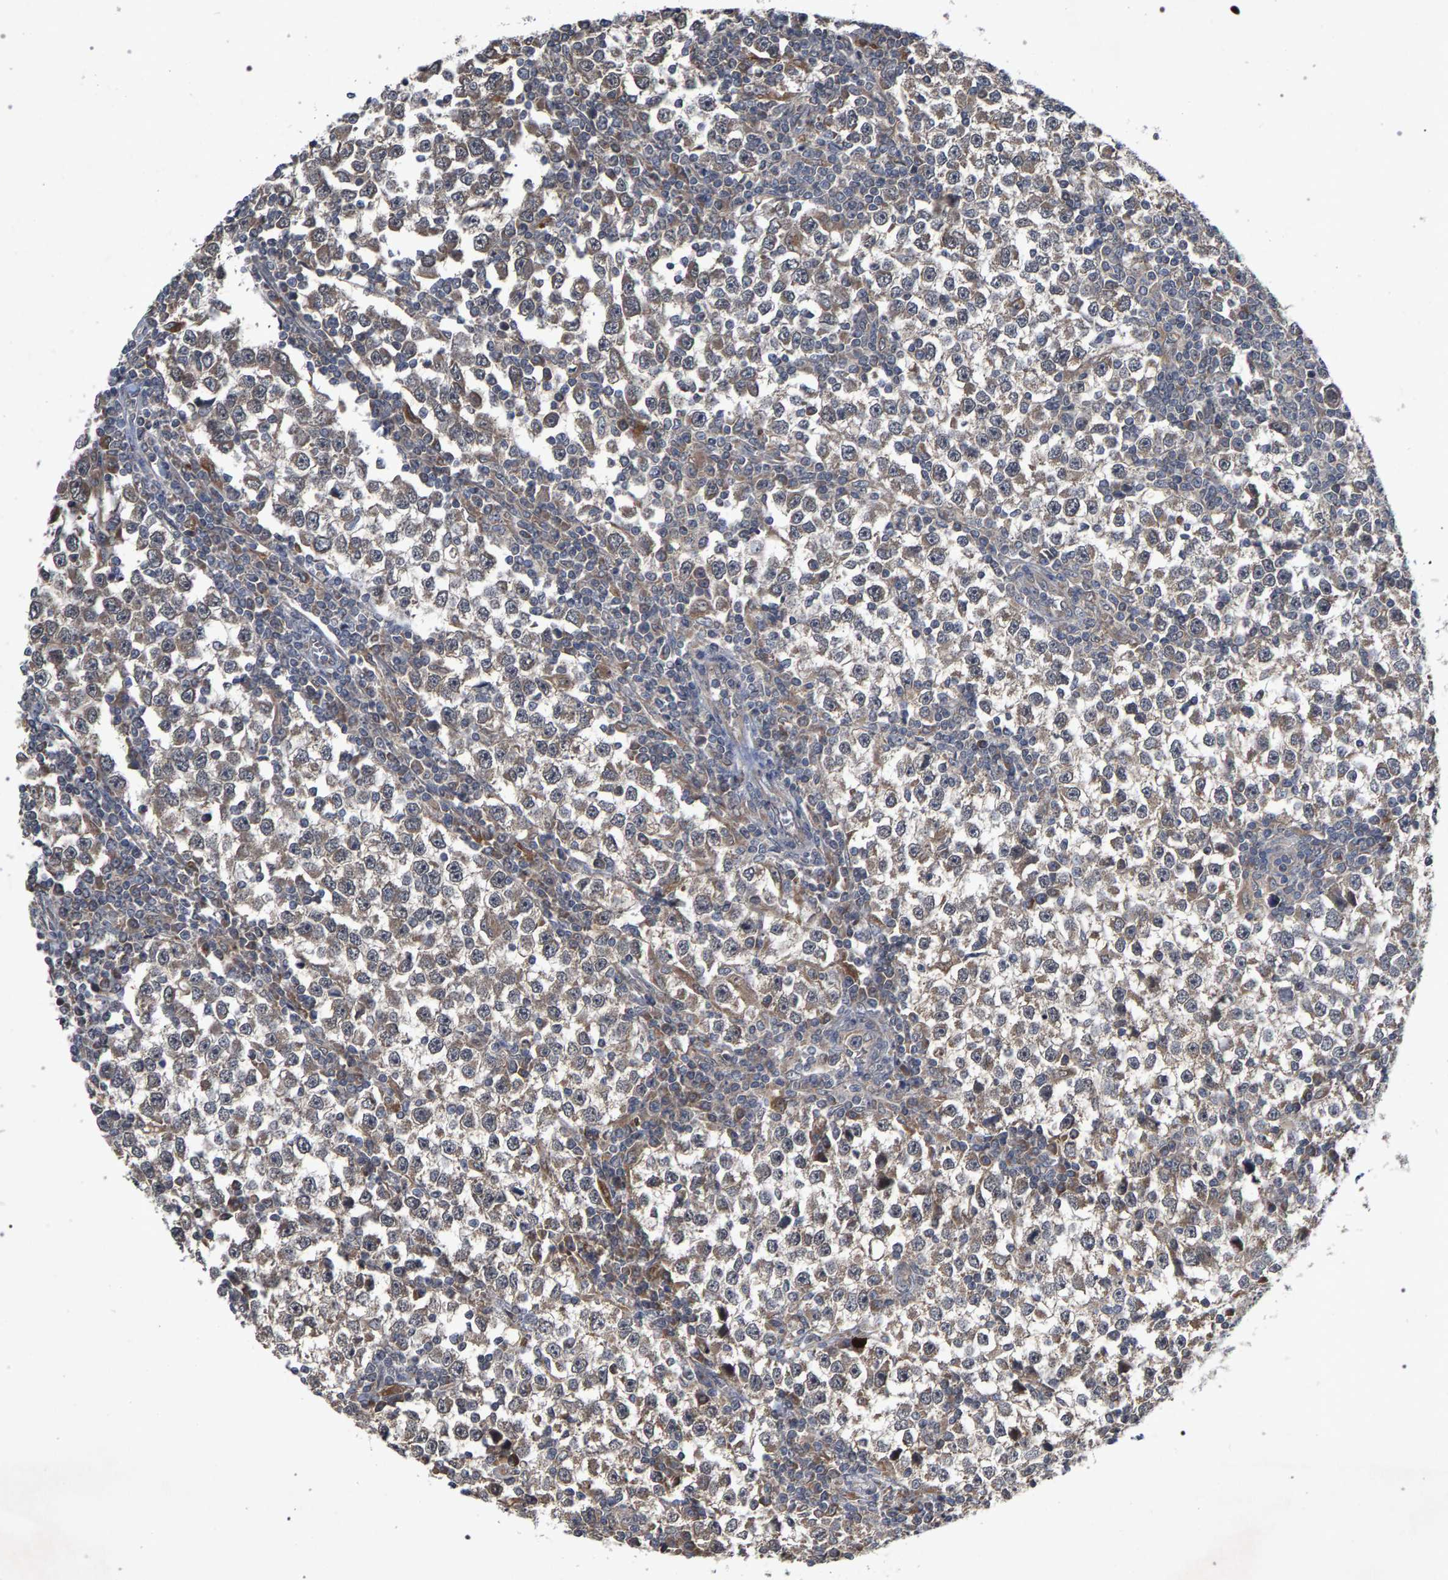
{"staining": {"intensity": "weak", "quantity": ">75%", "location": "cytoplasmic/membranous"}, "tissue": "testis cancer", "cell_type": "Tumor cells", "image_type": "cancer", "snomed": [{"axis": "morphology", "description": "Seminoma, NOS"}, {"axis": "topography", "description": "Testis"}], "caption": "This micrograph displays IHC staining of testis seminoma, with low weak cytoplasmic/membranous expression in about >75% of tumor cells.", "gene": "SLC4A4", "patient": {"sex": "male", "age": 65}}